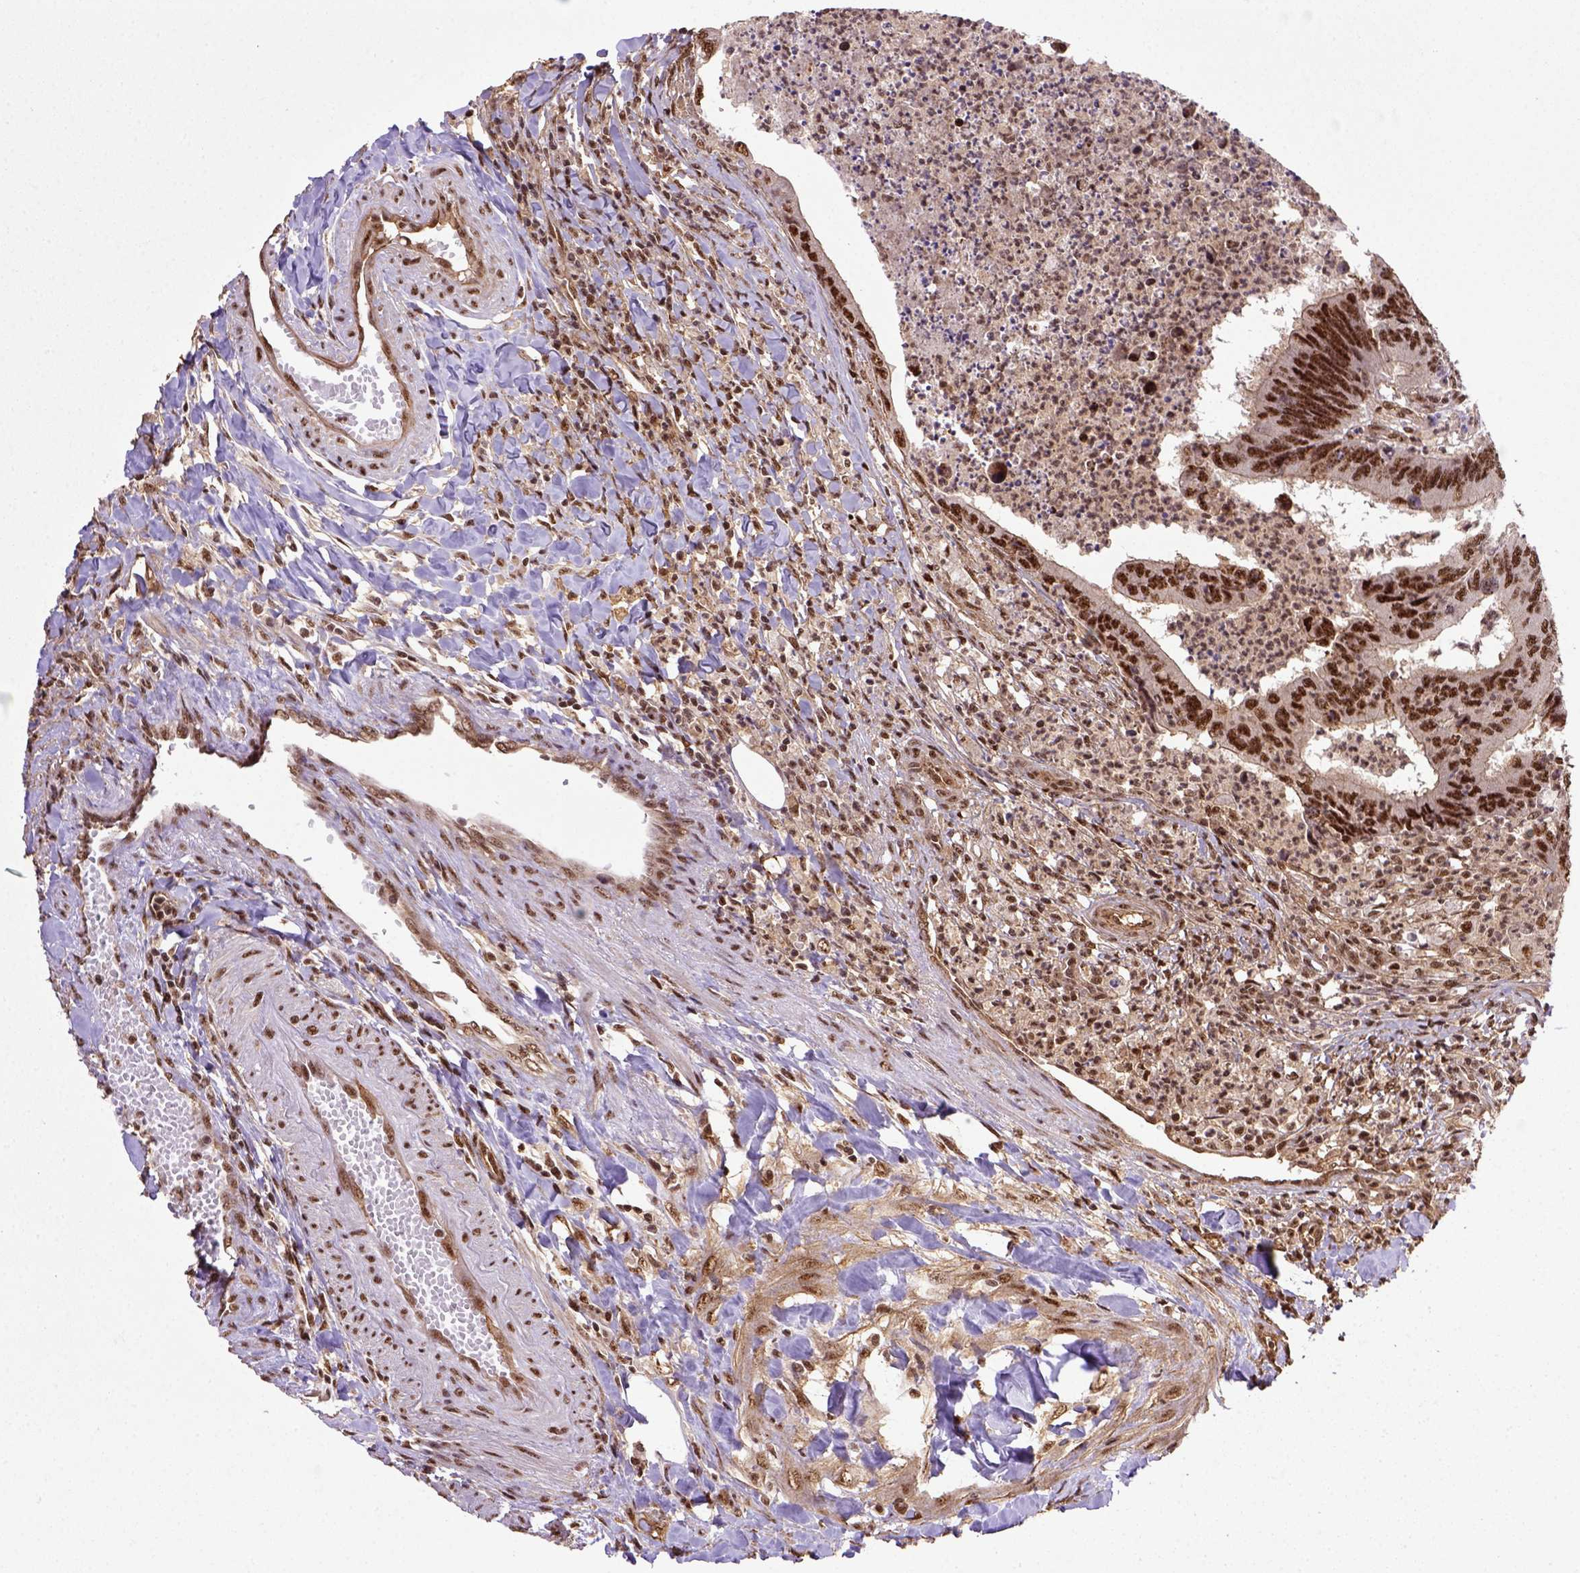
{"staining": {"intensity": "strong", "quantity": ">75%", "location": "nuclear"}, "tissue": "colorectal cancer", "cell_type": "Tumor cells", "image_type": "cancer", "snomed": [{"axis": "morphology", "description": "Adenocarcinoma, NOS"}, {"axis": "topography", "description": "Colon"}], "caption": "Strong nuclear expression for a protein is identified in approximately >75% of tumor cells of colorectal cancer (adenocarcinoma) using immunohistochemistry.", "gene": "PPIG", "patient": {"sex": "female", "age": 67}}